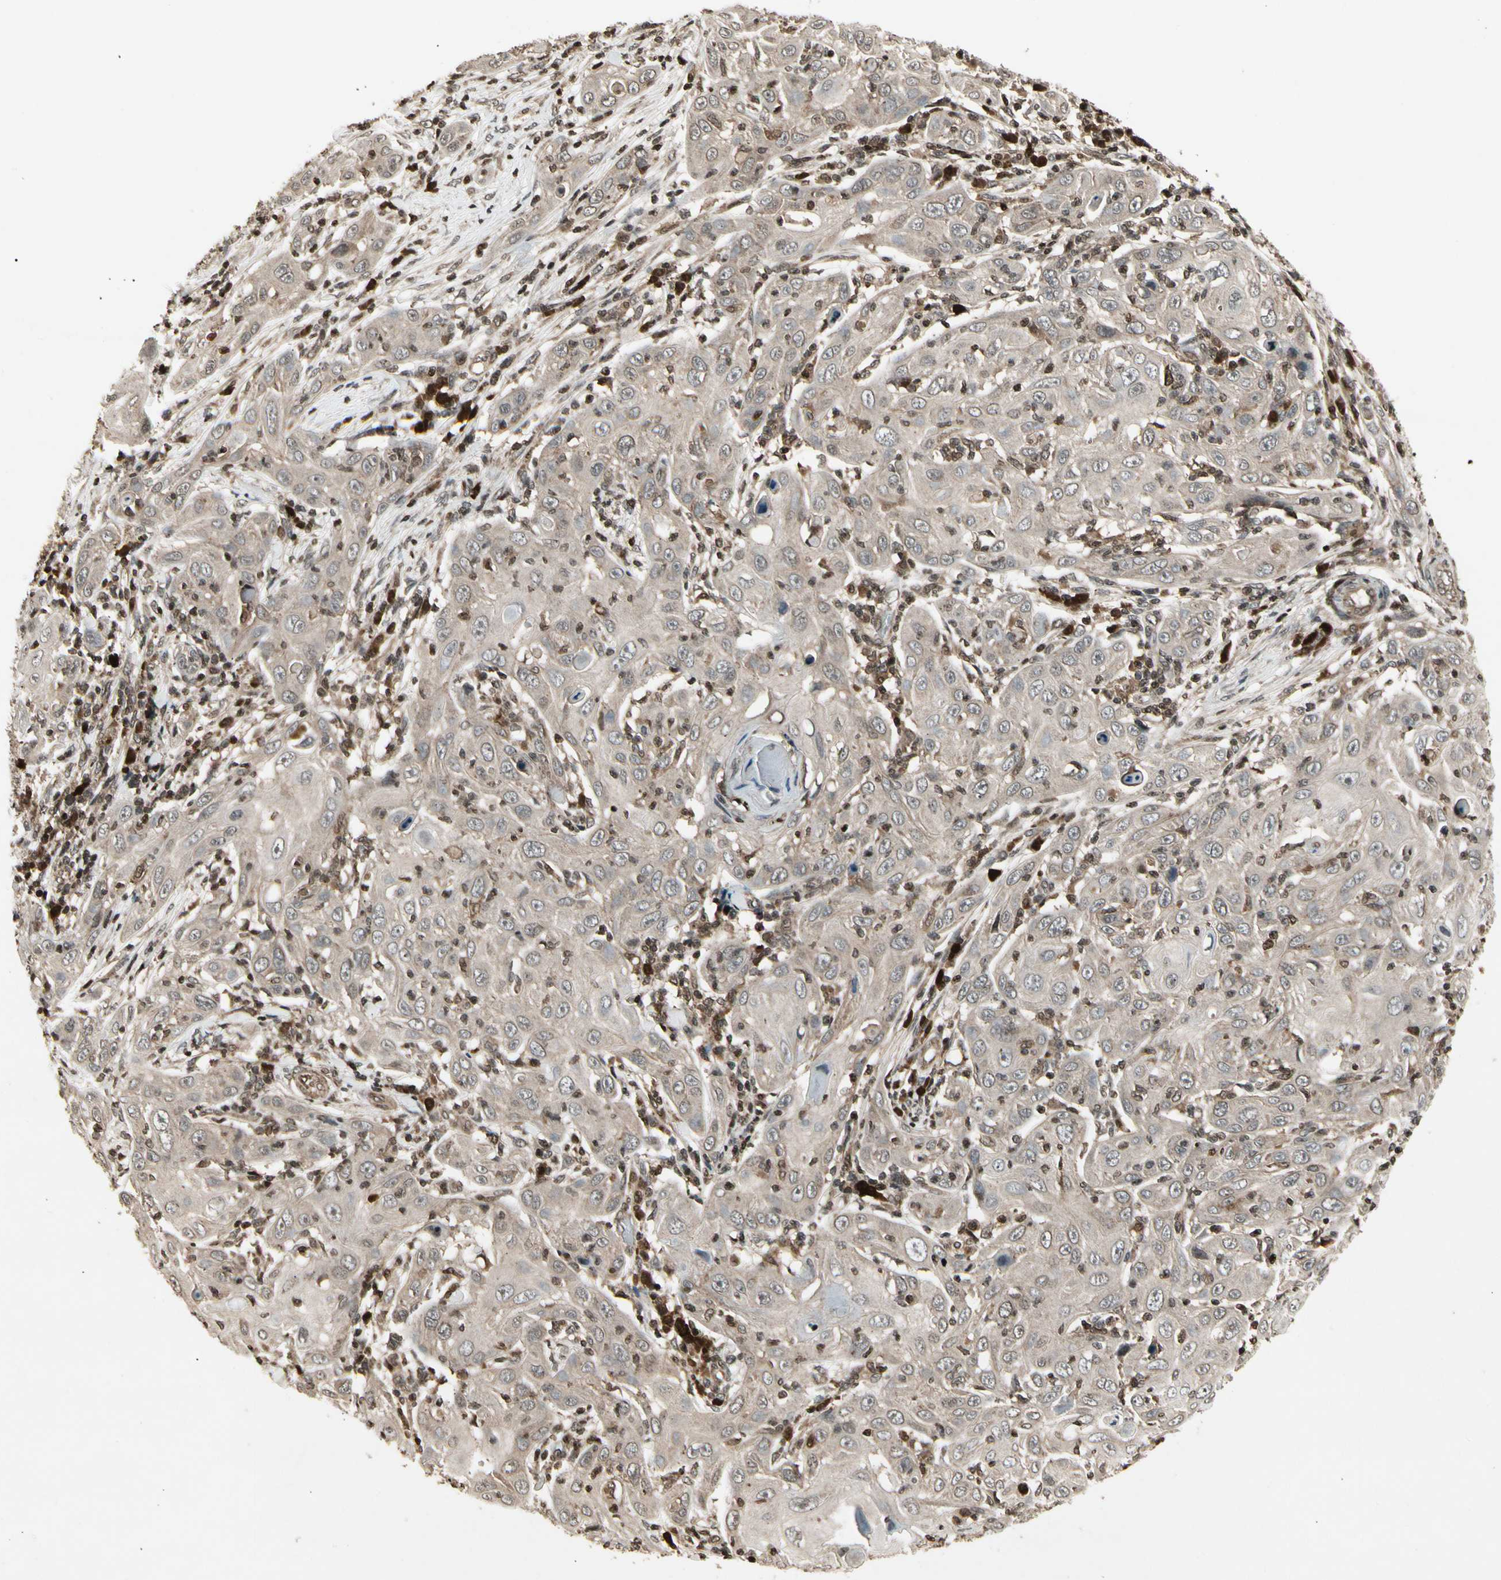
{"staining": {"intensity": "moderate", "quantity": ">75%", "location": "cytoplasmic/membranous"}, "tissue": "skin cancer", "cell_type": "Tumor cells", "image_type": "cancer", "snomed": [{"axis": "morphology", "description": "Squamous cell carcinoma, NOS"}, {"axis": "topography", "description": "Skin"}], "caption": "Skin cancer stained with DAB immunohistochemistry demonstrates medium levels of moderate cytoplasmic/membranous positivity in approximately >75% of tumor cells. (DAB (3,3'-diaminobenzidine) IHC, brown staining for protein, blue staining for nuclei).", "gene": "GLRX", "patient": {"sex": "female", "age": 88}}